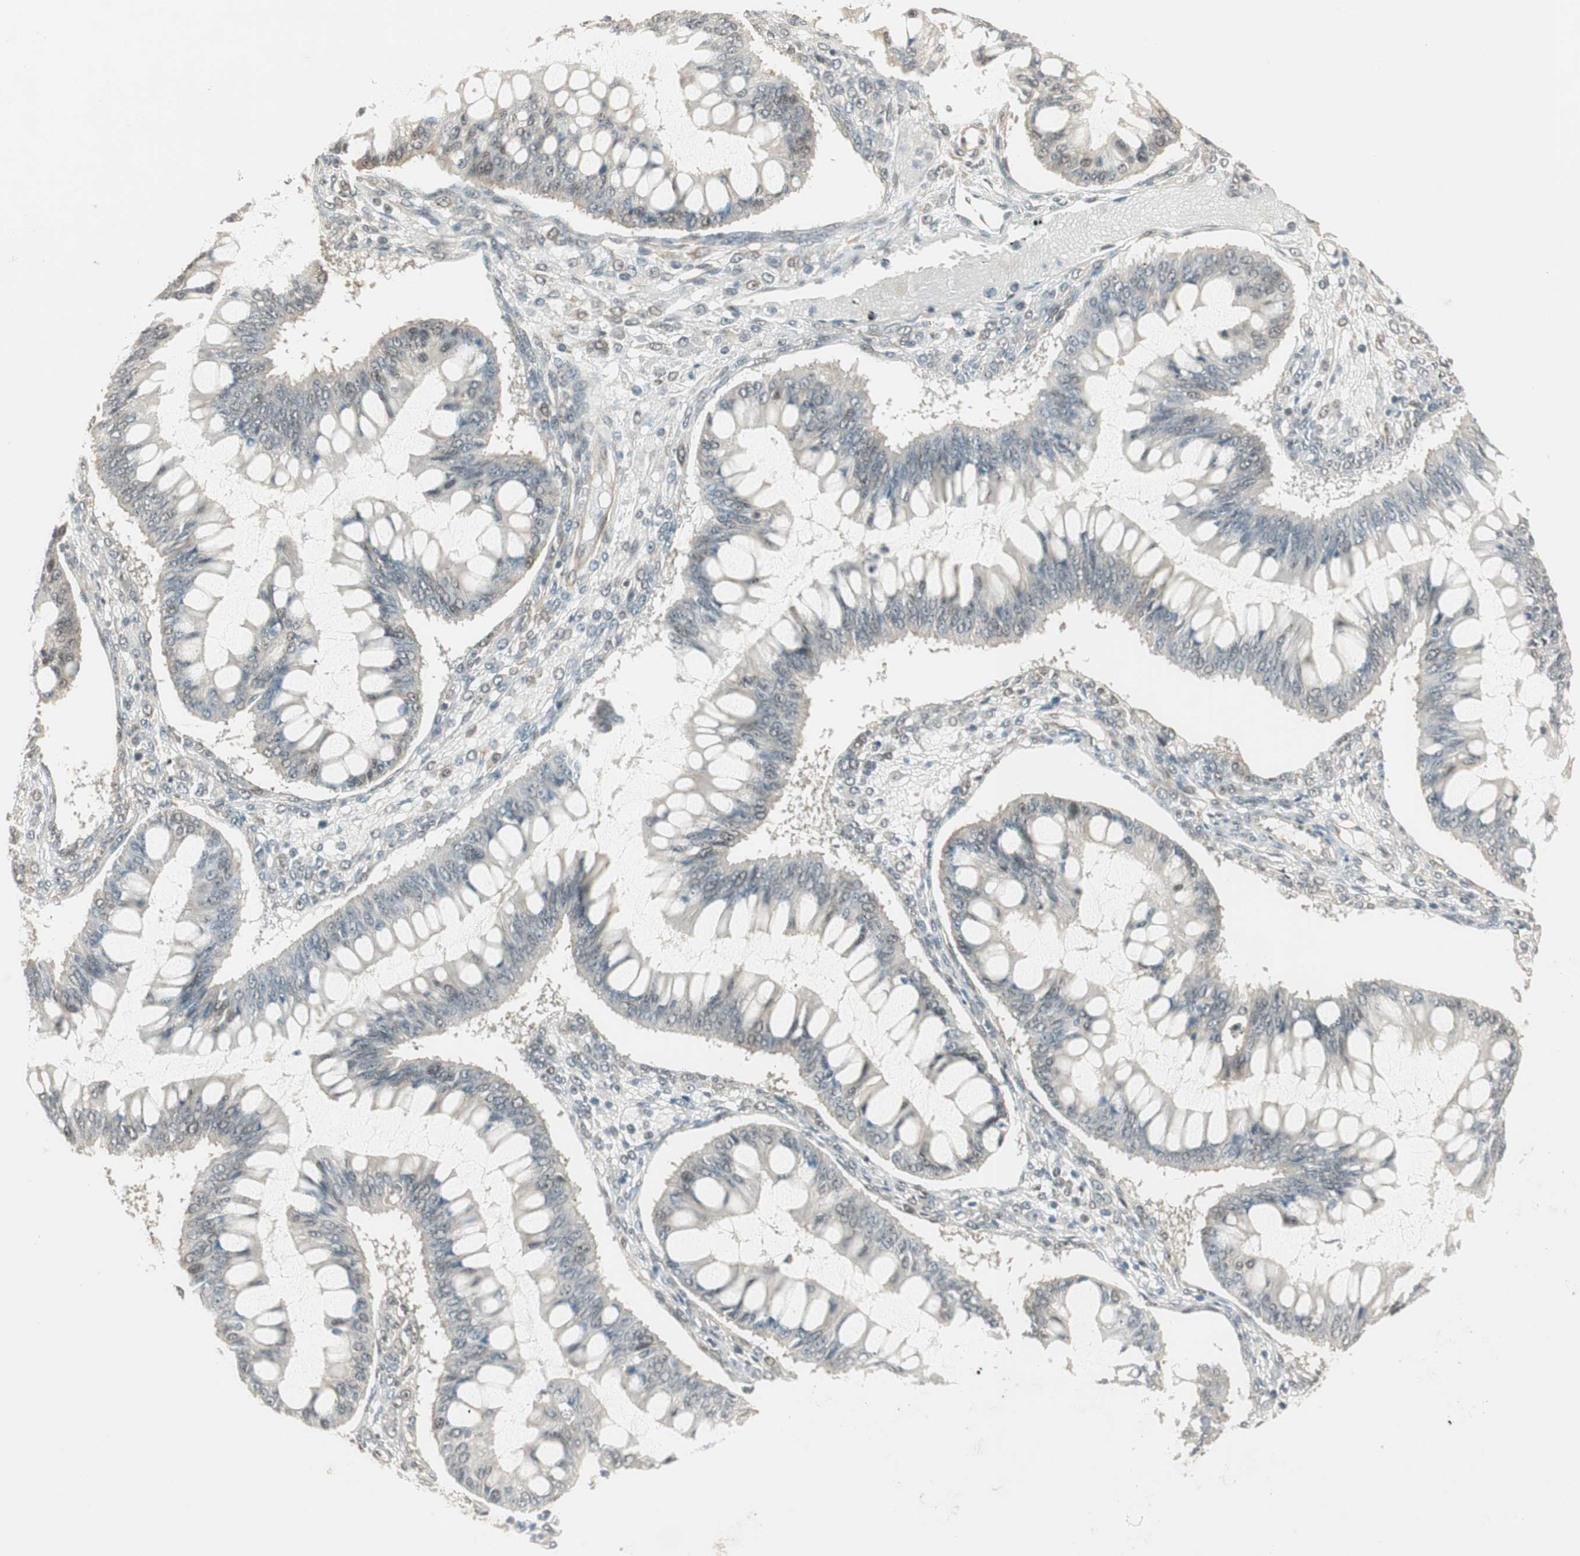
{"staining": {"intensity": "negative", "quantity": "none", "location": "none"}, "tissue": "ovarian cancer", "cell_type": "Tumor cells", "image_type": "cancer", "snomed": [{"axis": "morphology", "description": "Cystadenocarcinoma, mucinous, NOS"}, {"axis": "topography", "description": "Ovary"}], "caption": "Human ovarian cancer stained for a protein using immunohistochemistry displays no expression in tumor cells.", "gene": "IPO5", "patient": {"sex": "female", "age": 73}}